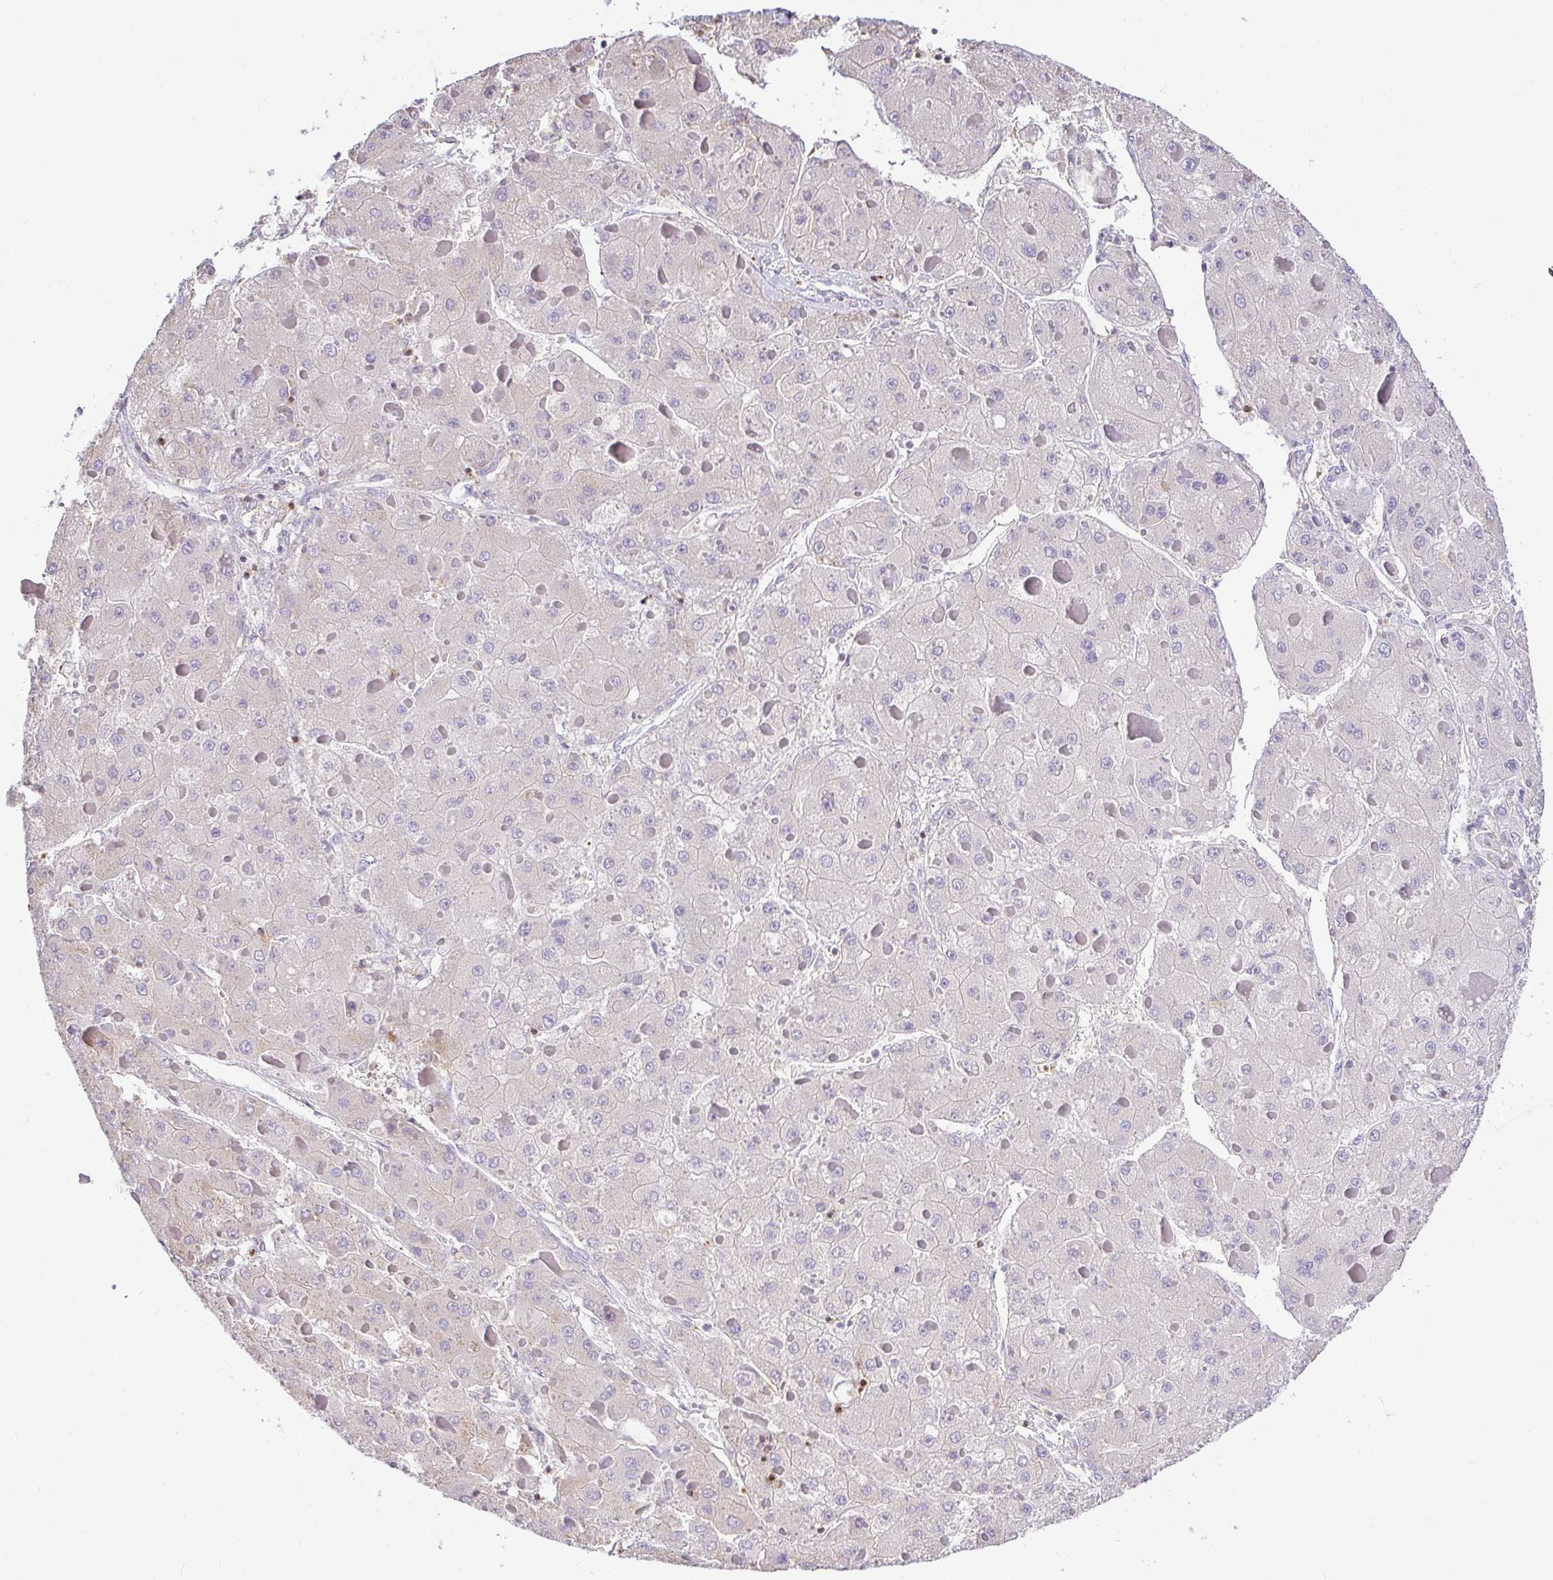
{"staining": {"intensity": "negative", "quantity": "none", "location": "none"}, "tissue": "liver cancer", "cell_type": "Tumor cells", "image_type": "cancer", "snomed": [{"axis": "morphology", "description": "Carcinoma, Hepatocellular, NOS"}, {"axis": "topography", "description": "Liver"}], "caption": "Immunohistochemical staining of human hepatocellular carcinoma (liver) demonstrates no significant positivity in tumor cells.", "gene": "SKAP1", "patient": {"sex": "female", "age": 73}}